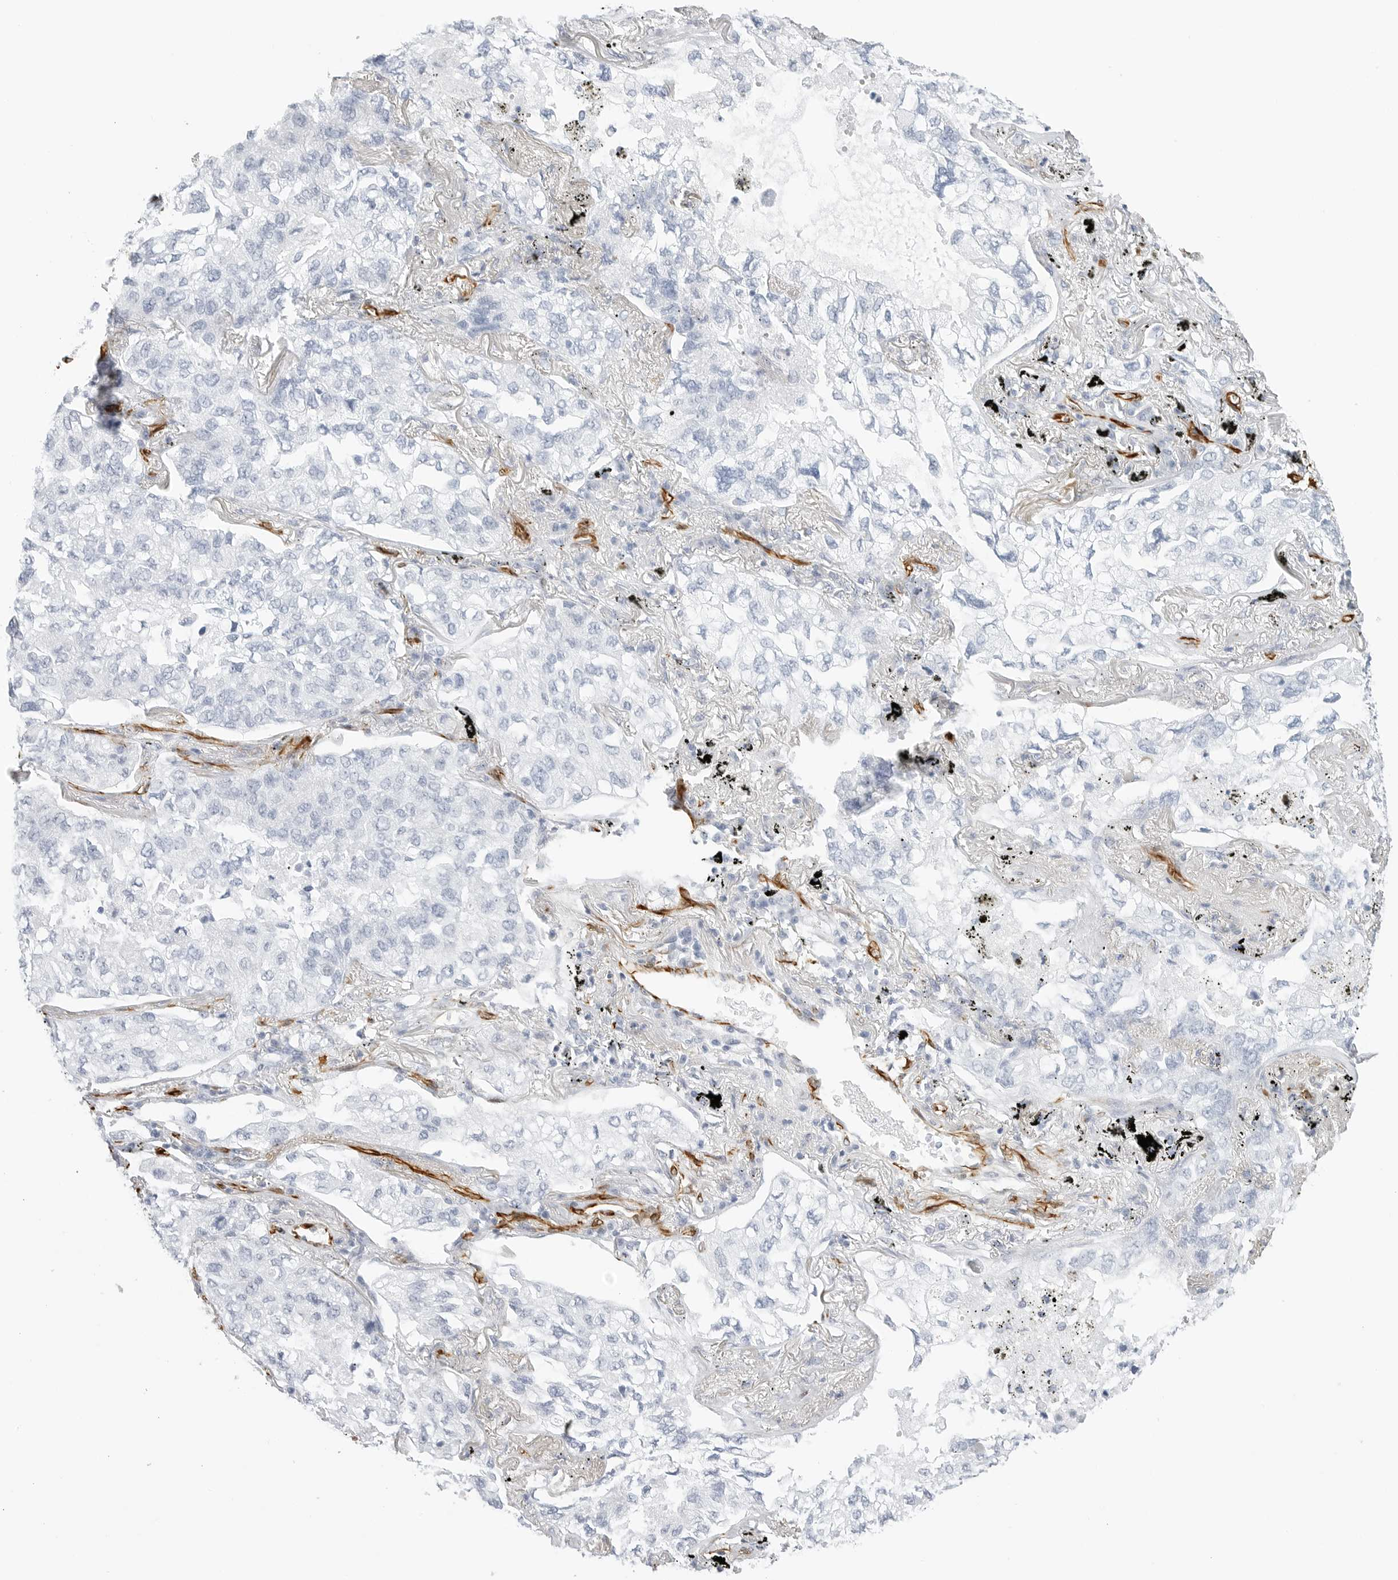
{"staining": {"intensity": "negative", "quantity": "none", "location": "none"}, "tissue": "lung cancer", "cell_type": "Tumor cells", "image_type": "cancer", "snomed": [{"axis": "morphology", "description": "Adenocarcinoma, NOS"}, {"axis": "topography", "description": "Lung"}], "caption": "Protein analysis of lung cancer shows no significant expression in tumor cells.", "gene": "NES", "patient": {"sex": "male", "age": 65}}